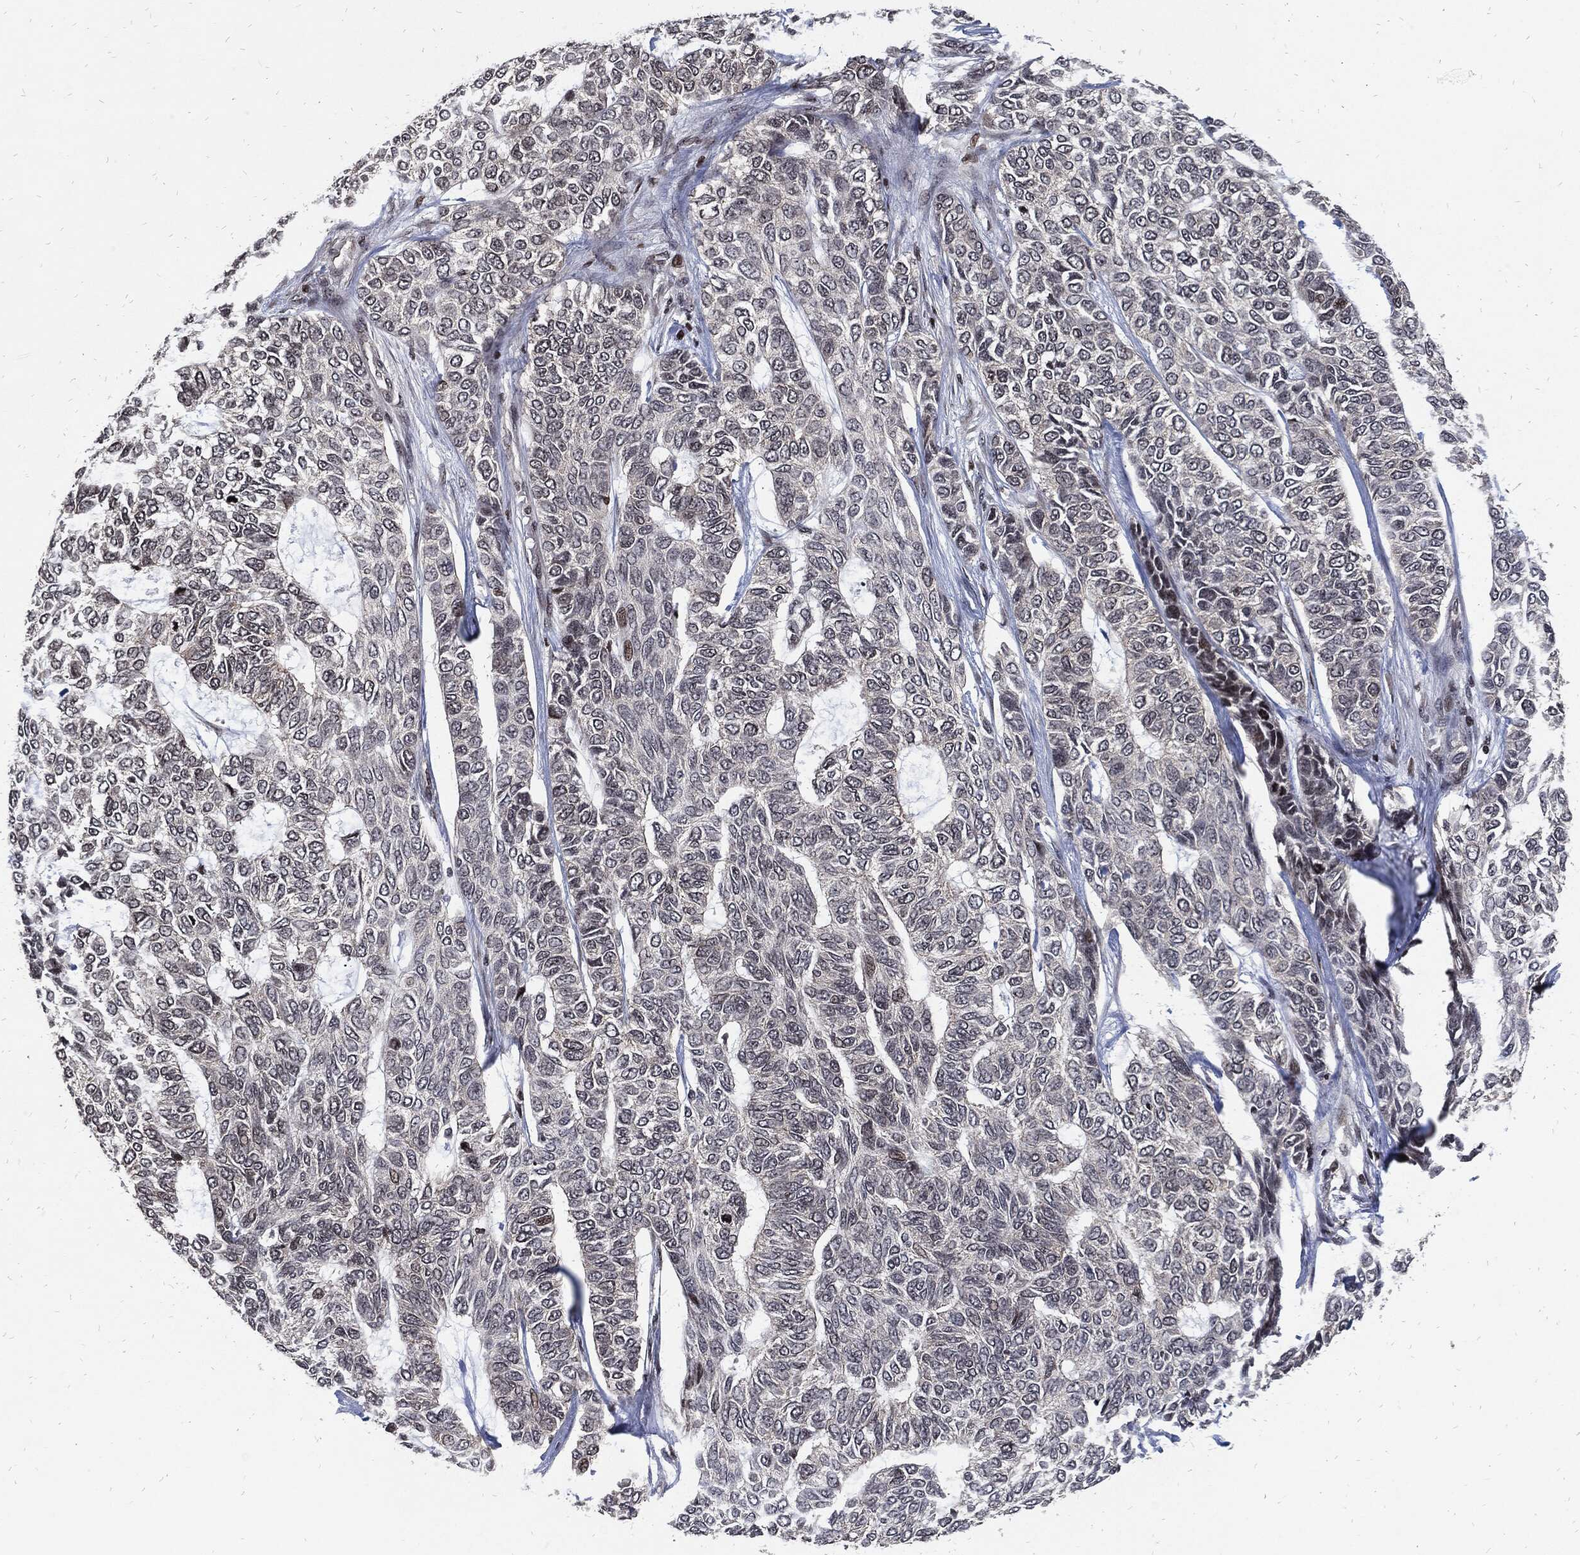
{"staining": {"intensity": "moderate", "quantity": "<25%", "location": "nuclear"}, "tissue": "skin cancer", "cell_type": "Tumor cells", "image_type": "cancer", "snomed": [{"axis": "morphology", "description": "Basal cell carcinoma"}, {"axis": "topography", "description": "Skin"}], "caption": "A high-resolution image shows IHC staining of skin basal cell carcinoma, which reveals moderate nuclear positivity in about <25% of tumor cells.", "gene": "ZNF775", "patient": {"sex": "female", "age": 65}}